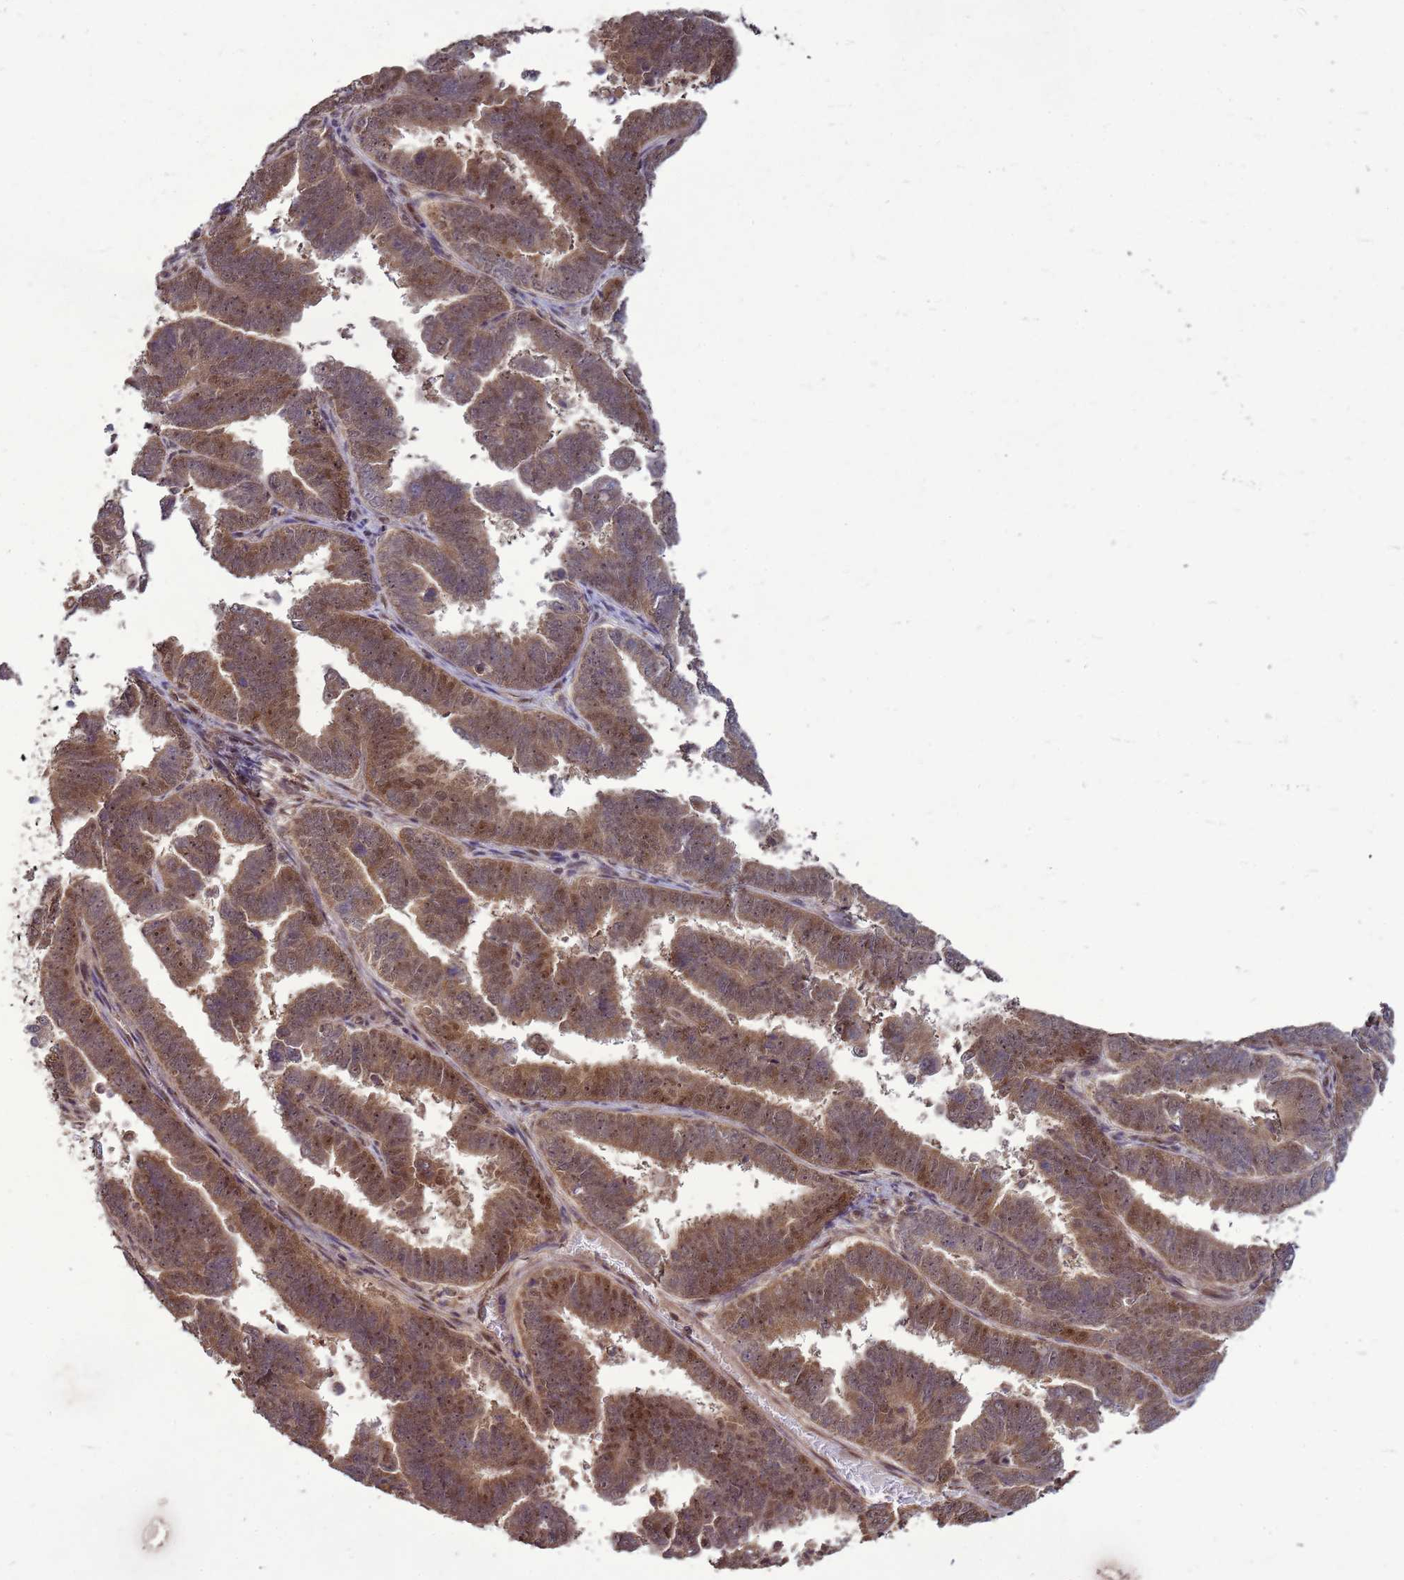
{"staining": {"intensity": "moderate", "quantity": ">75%", "location": "cytoplasmic/membranous,nuclear"}, "tissue": "endometrial cancer", "cell_type": "Tumor cells", "image_type": "cancer", "snomed": [{"axis": "morphology", "description": "Adenocarcinoma, NOS"}, {"axis": "topography", "description": "Endometrium"}], "caption": "A brown stain highlights moderate cytoplasmic/membranous and nuclear staining of a protein in endometrial cancer tumor cells.", "gene": "CRBN", "patient": {"sex": "female", "age": 75}}